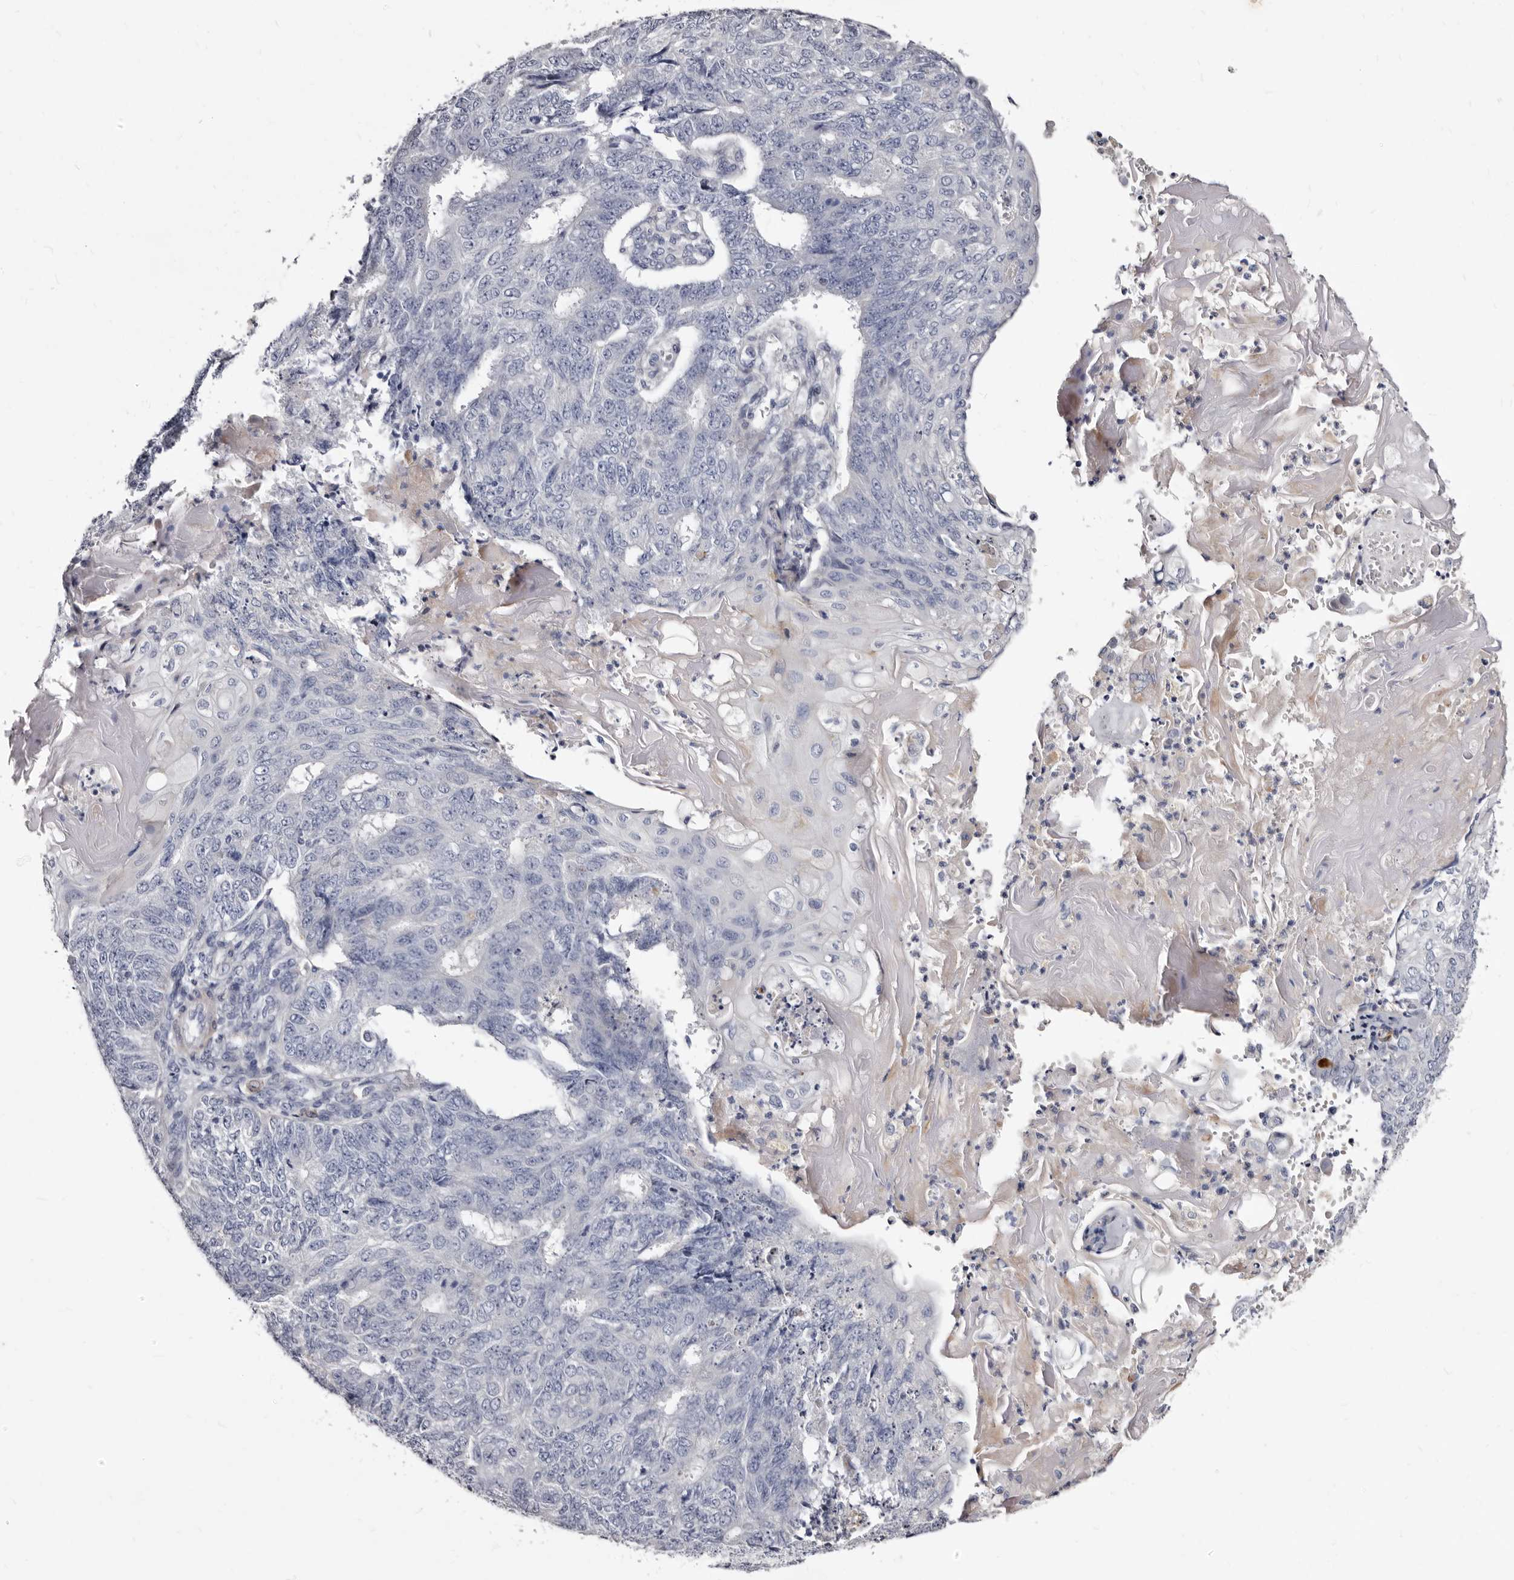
{"staining": {"intensity": "negative", "quantity": "none", "location": "none"}, "tissue": "endometrial cancer", "cell_type": "Tumor cells", "image_type": "cancer", "snomed": [{"axis": "morphology", "description": "Adenocarcinoma, NOS"}, {"axis": "topography", "description": "Endometrium"}], "caption": "Immunohistochemistry (IHC) image of neoplastic tissue: human endometrial cancer stained with DAB (3,3'-diaminobenzidine) reveals no significant protein staining in tumor cells.", "gene": "AUNIP", "patient": {"sex": "female", "age": 32}}